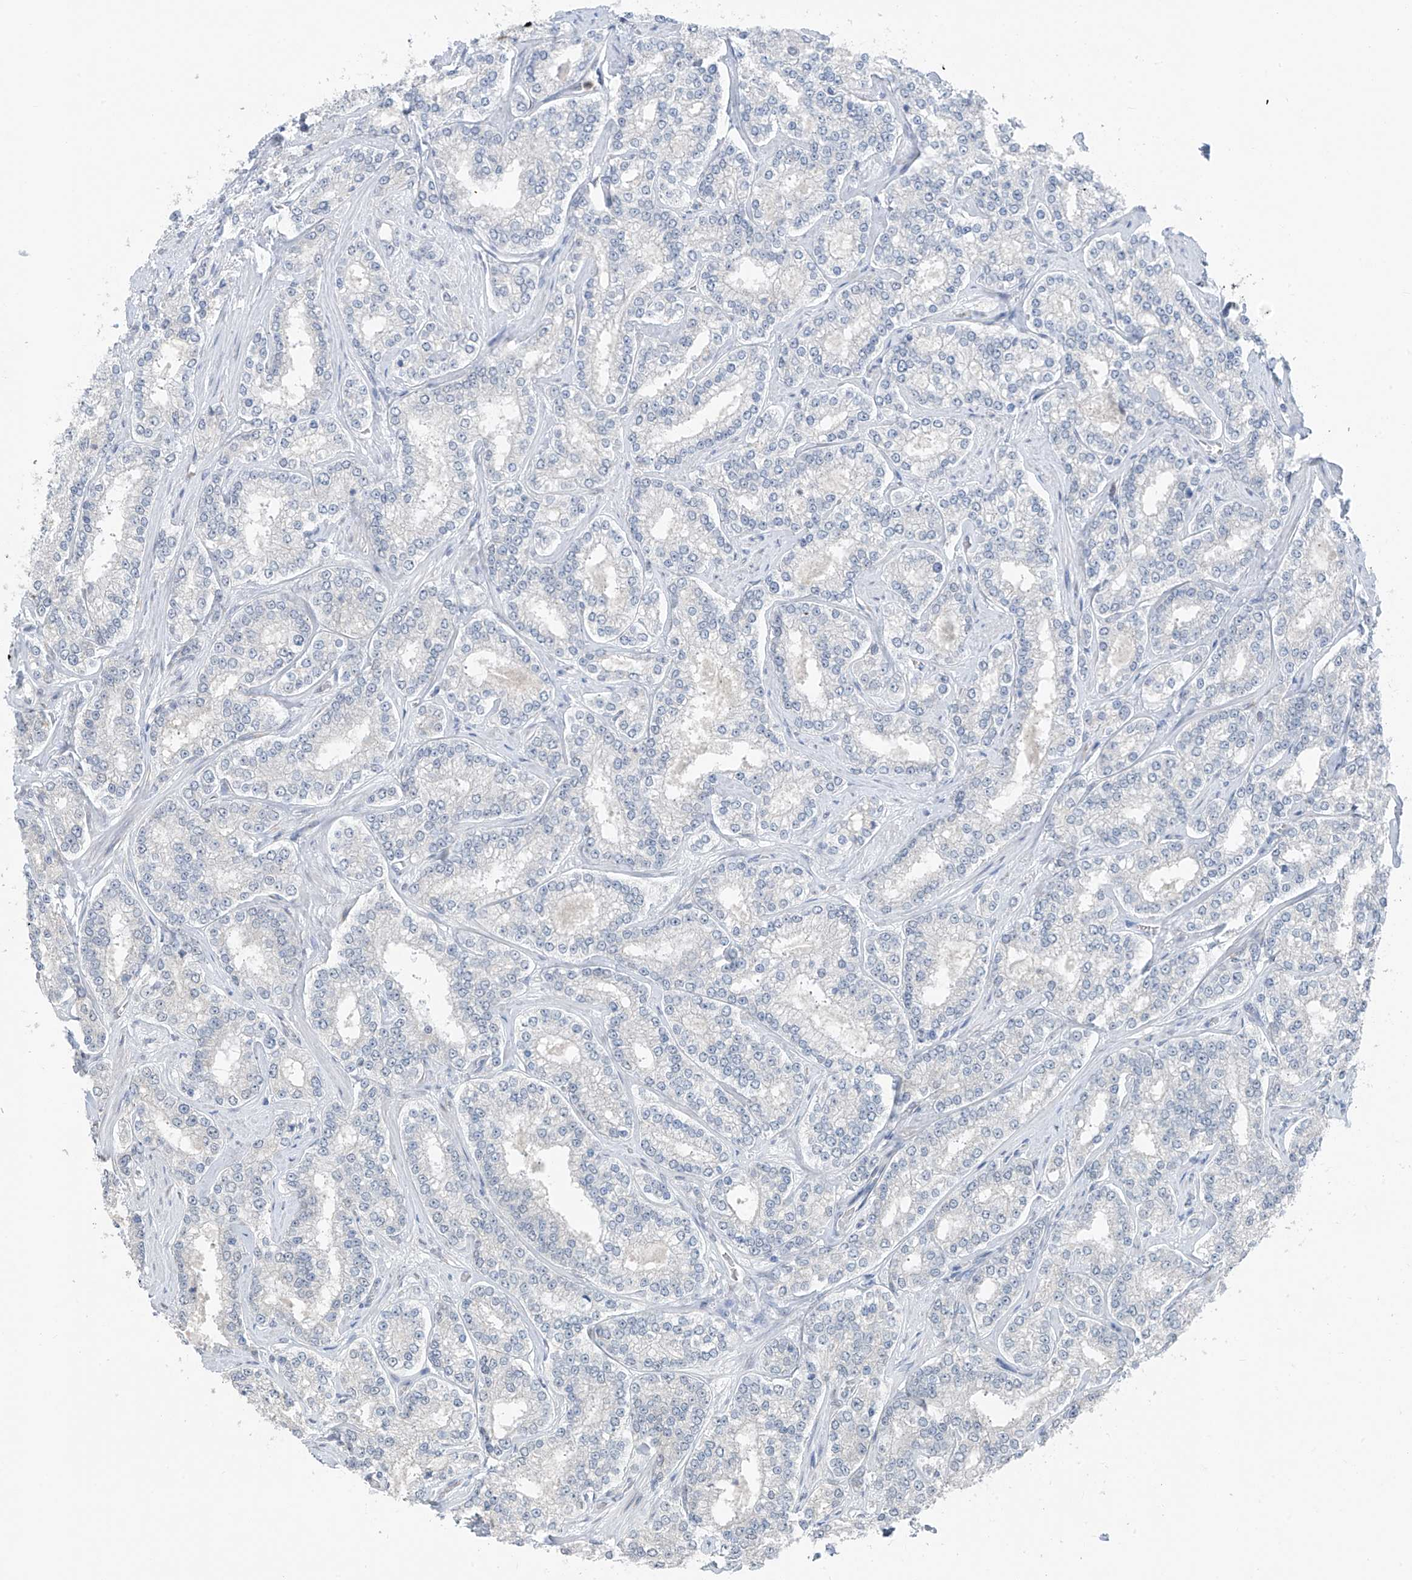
{"staining": {"intensity": "negative", "quantity": "none", "location": "none"}, "tissue": "prostate cancer", "cell_type": "Tumor cells", "image_type": "cancer", "snomed": [{"axis": "morphology", "description": "Normal tissue, NOS"}, {"axis": "morphology", "description": "Adenocarcinoma, High grade"}, {"axis": "topography", "description": "Prostate"}], "caption": "Immunohistochemical staining of human prostate cancer shows no significant expression in tumor cells.", "gene": "CYP4V2", "patient": {"sex": "male", "age": 83}}